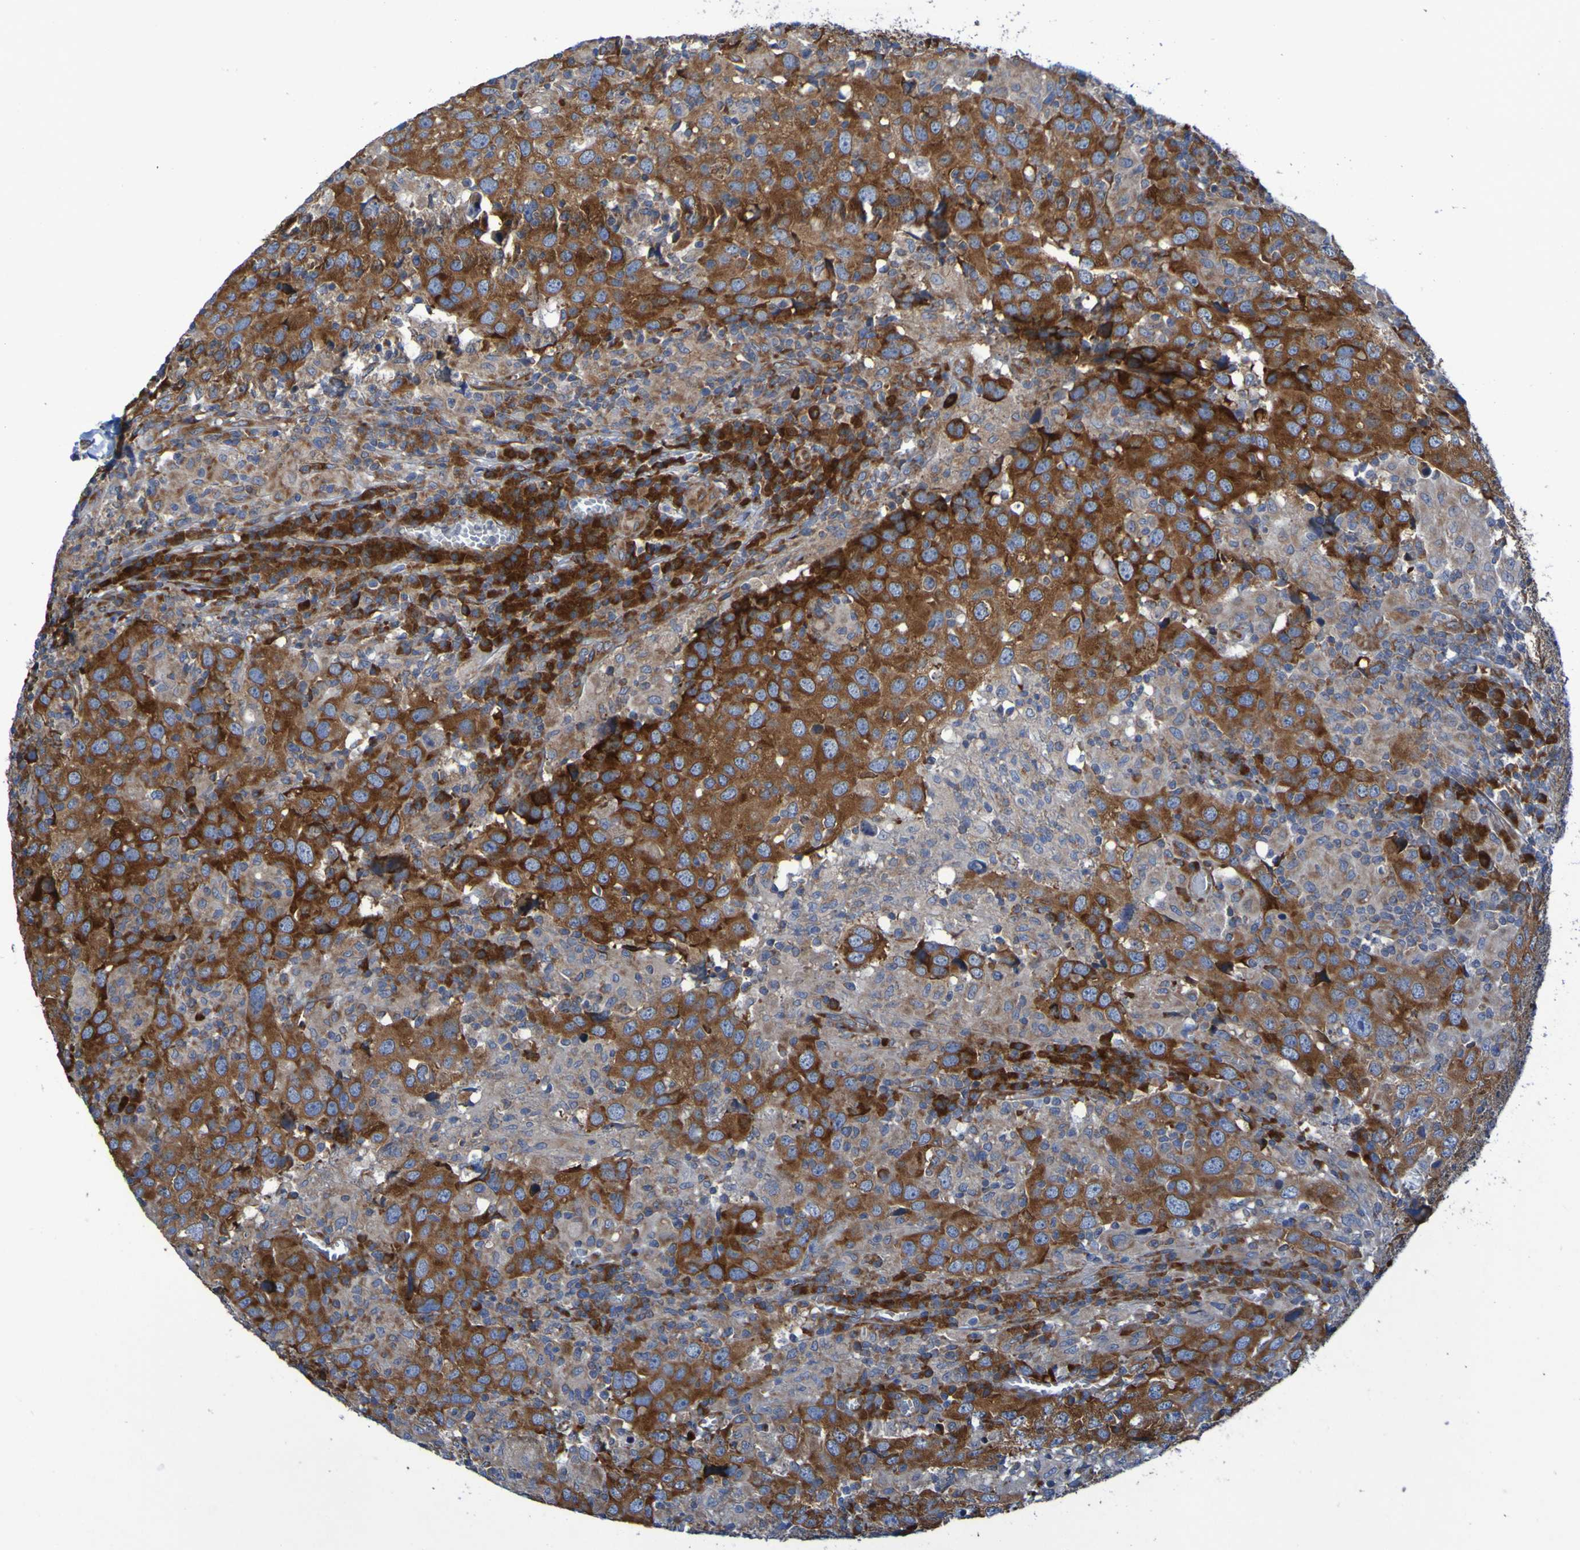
{"staining": {"intensity": "strong", "quantity": ">75%", "location": "cytoplasmic/membranous"}, "tissue": "head and neck cancer", "cell_type": "Tumor cells", "image_type": "cancer", "snomed": [{"axis": "morphology", "description": "Adenocarcinoma, NOS"}, {"axis": "topography", "description": "Salivary gland"}, {"axis": "topography", "description": "Head-Neck"}], "caption": "A brown stain labels strong cytoplasmic/membranous expression of a protein in human head and neck cancer tumor cells.", "gene": "FKBP3", "patient": {"sex": "female", "age": 65}}